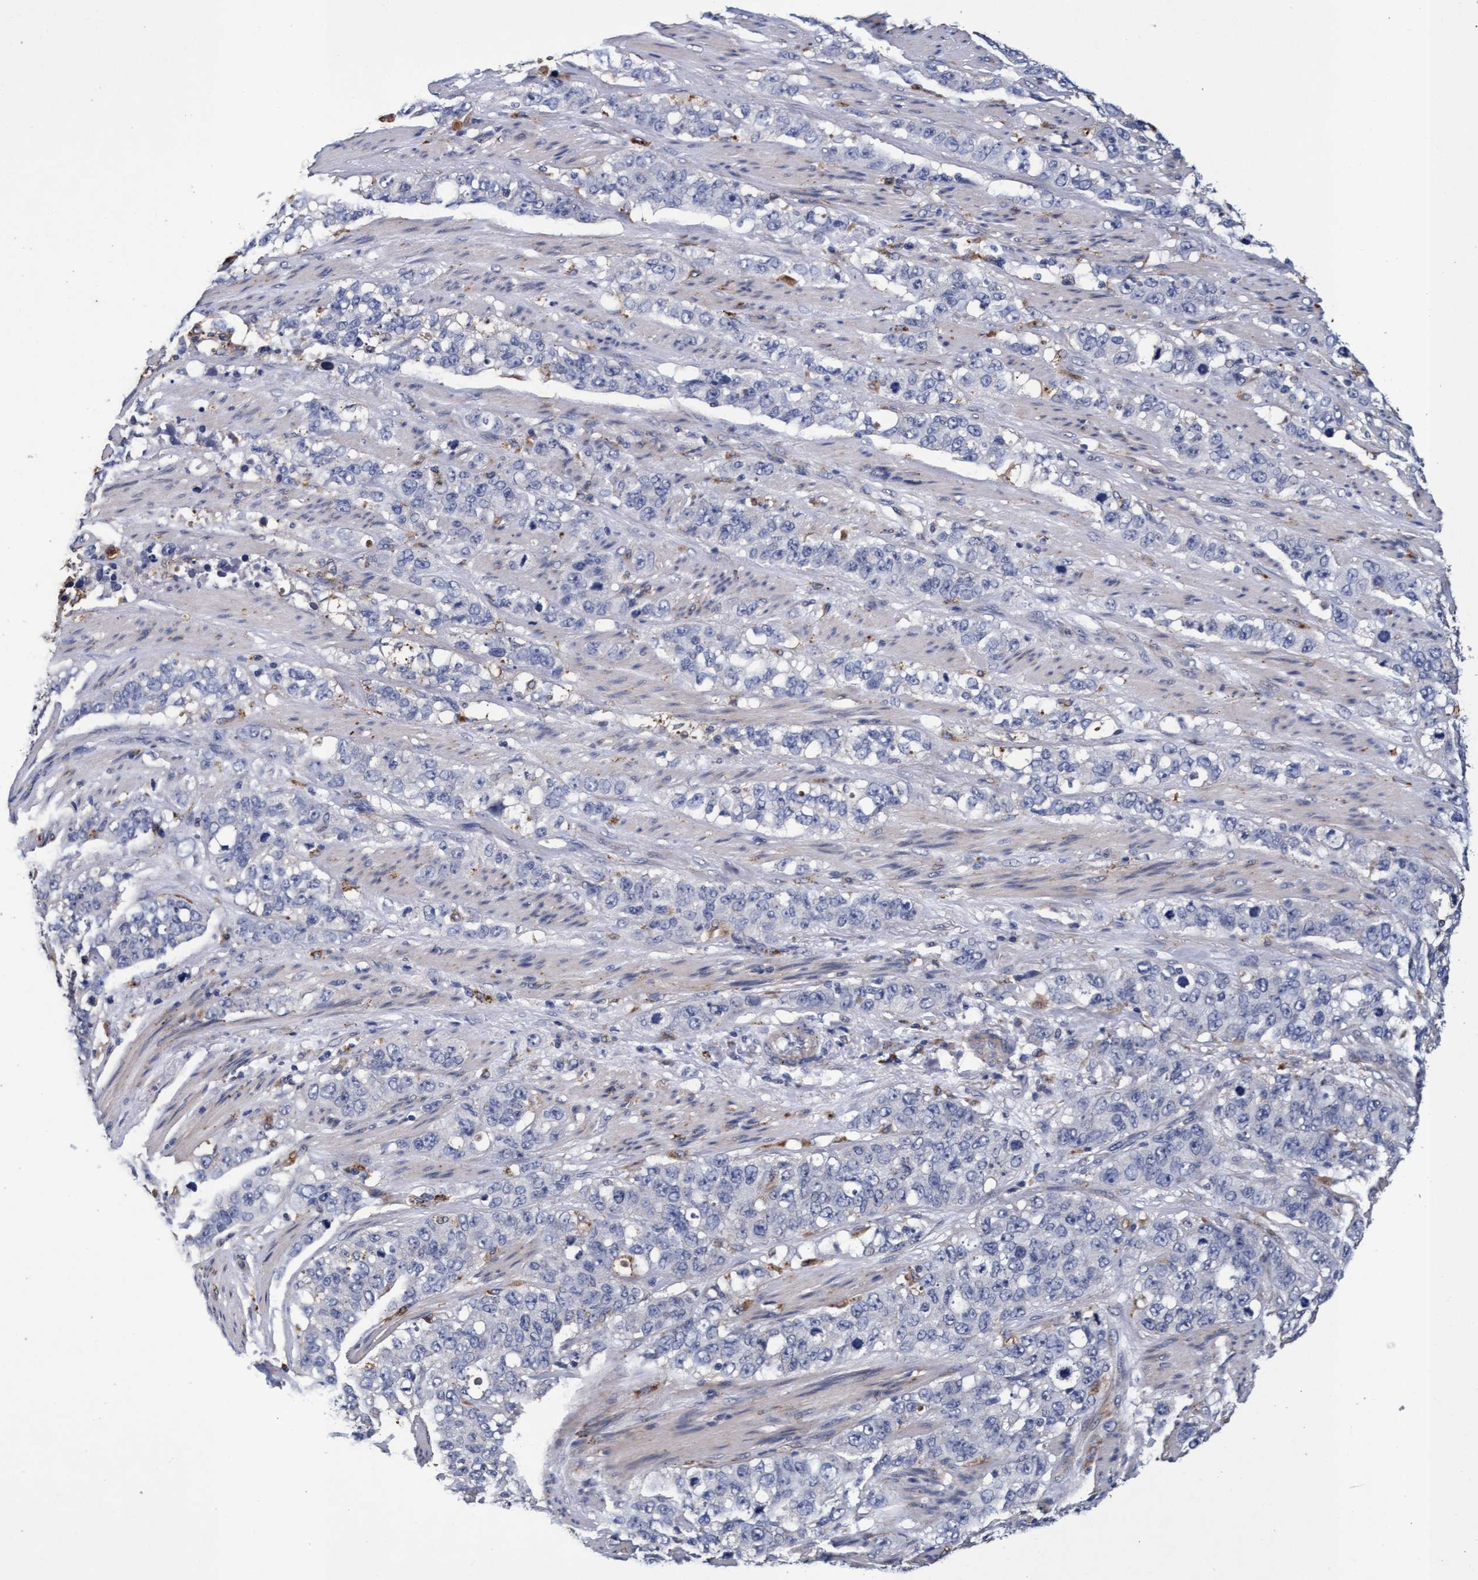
{"staining": {"intensity": "negative", "quantity": "none", "location": "none"}, "tissue": "stomach cancer", "cell_type": "Tumor cells", "image_type": "cancer", "snomed": [{"axis": "morphology", "description": "Adenocarcinoma, NOS"}, {"axis": "topography", "description": "Stomach"}], "caption": "High magnification brightfield microscopy of stomach cancer (adenocarcinoma) stained with DAB (3,3'-diaminobenzidine) (brown) and counterstained with hematoxylin (blue): tumor cells show no significant staining.", "gene": "CPQ", "patient": {"sex": "male", "age": 48}}